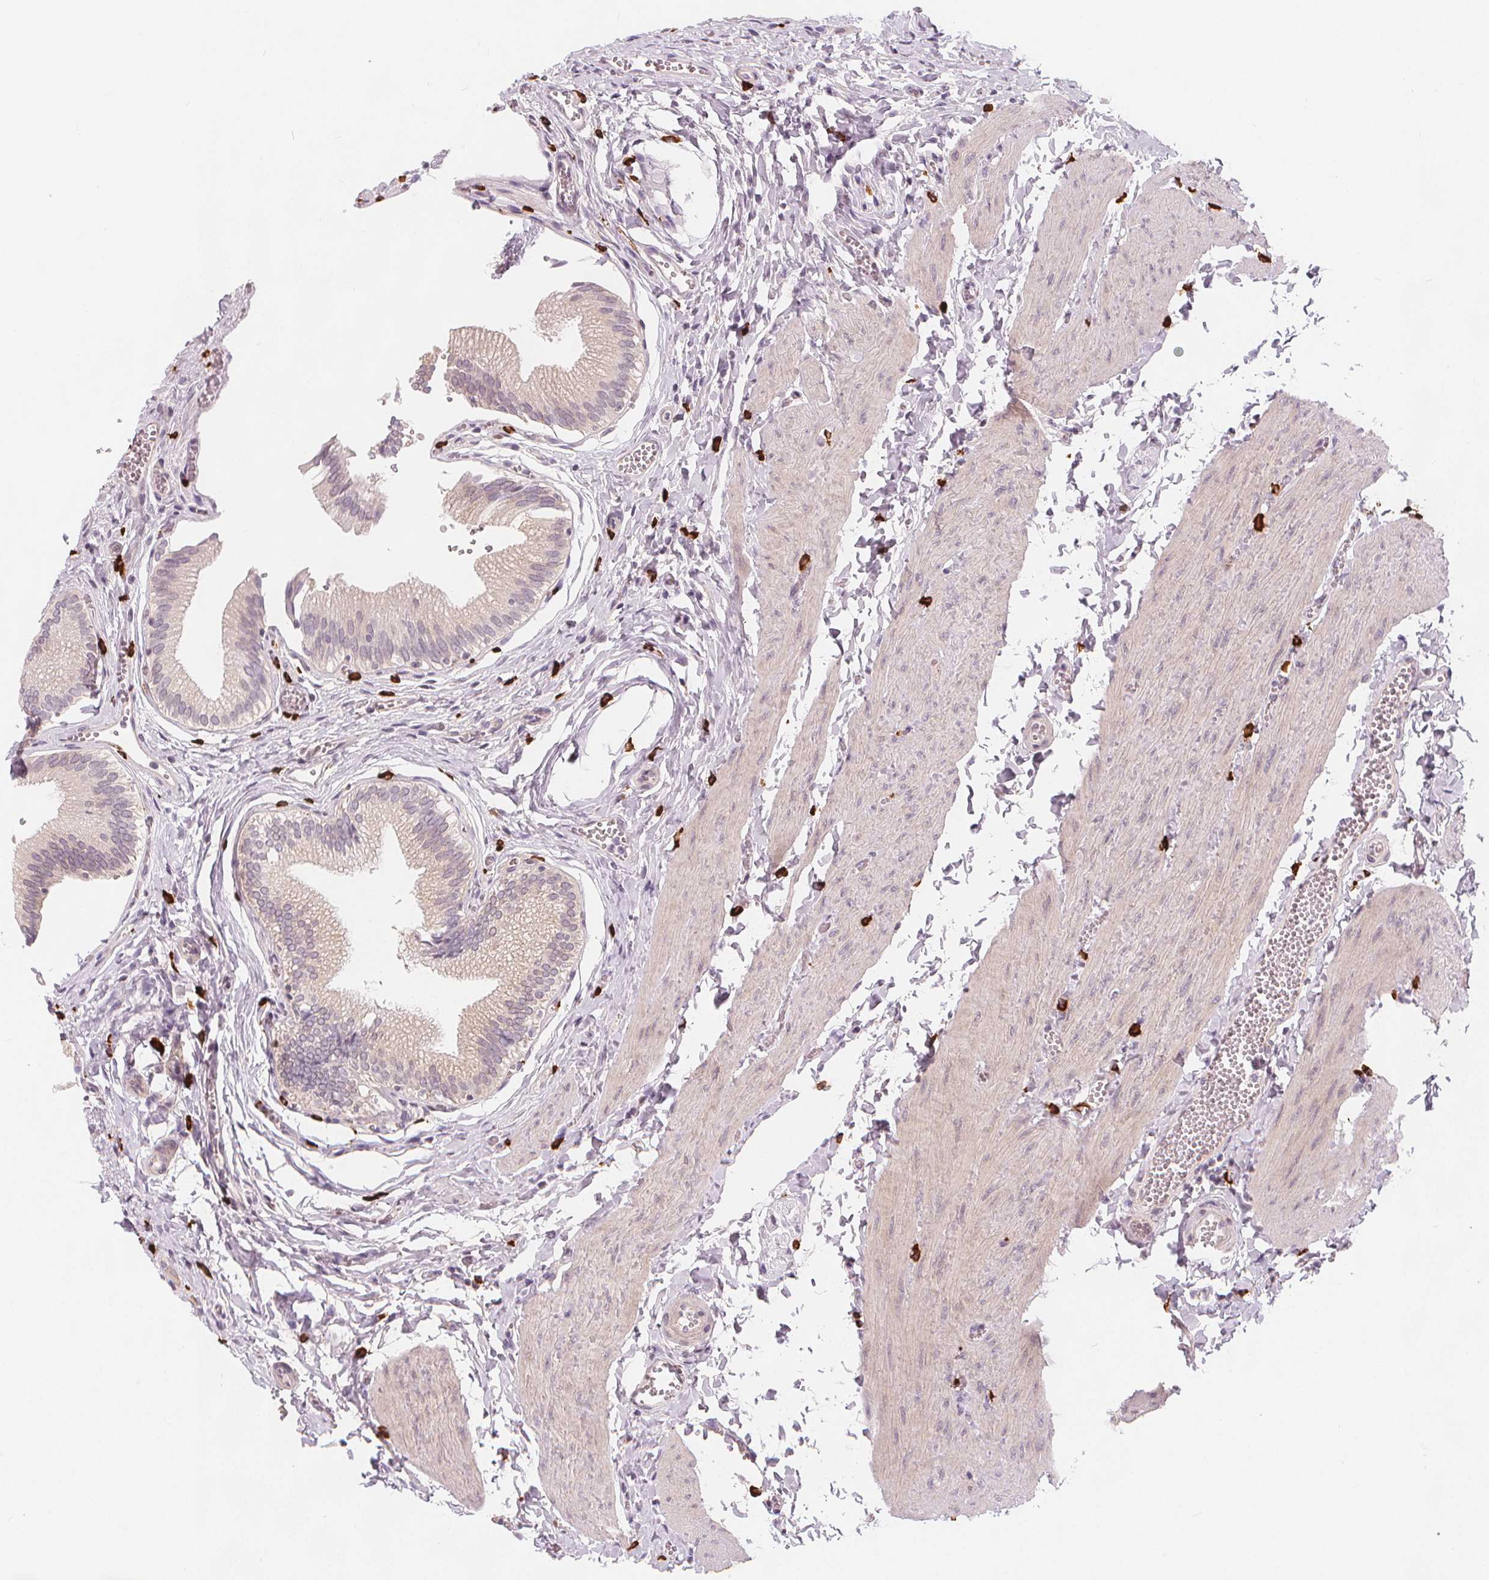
{"staining": {"intensity": "weak", "quantity": "25%-75%", "location": "cytoplasmic/membranous,nuclear"}, "tissue": "gallbladder", "cell_type": "Glandular cells", "image_type": "normal", "snomed": [{"axis": "morphology", "description": "Normal tissue, NOS"}, {"axis": "topography", "description": "Gallbladder"}, {"axis": "topography", "description": "Peripheral nerve tissue"}], "caption": "IHC staining of normal gallbladder, which reveals low levels of weak cytoplasmic/membranous,nuclear positivity in about 25%-75% of glandular cells indicating weak cytoplasmic/membranous,nuclear protein staining. The staining was performed using DAB (3,3'-diaminobenzidine) (brown) for protein detection and nuclei were counterstained in hematoxylin (blue).", "gene": "TIPIN", "patient": {"sex": "male", "age": 17}}